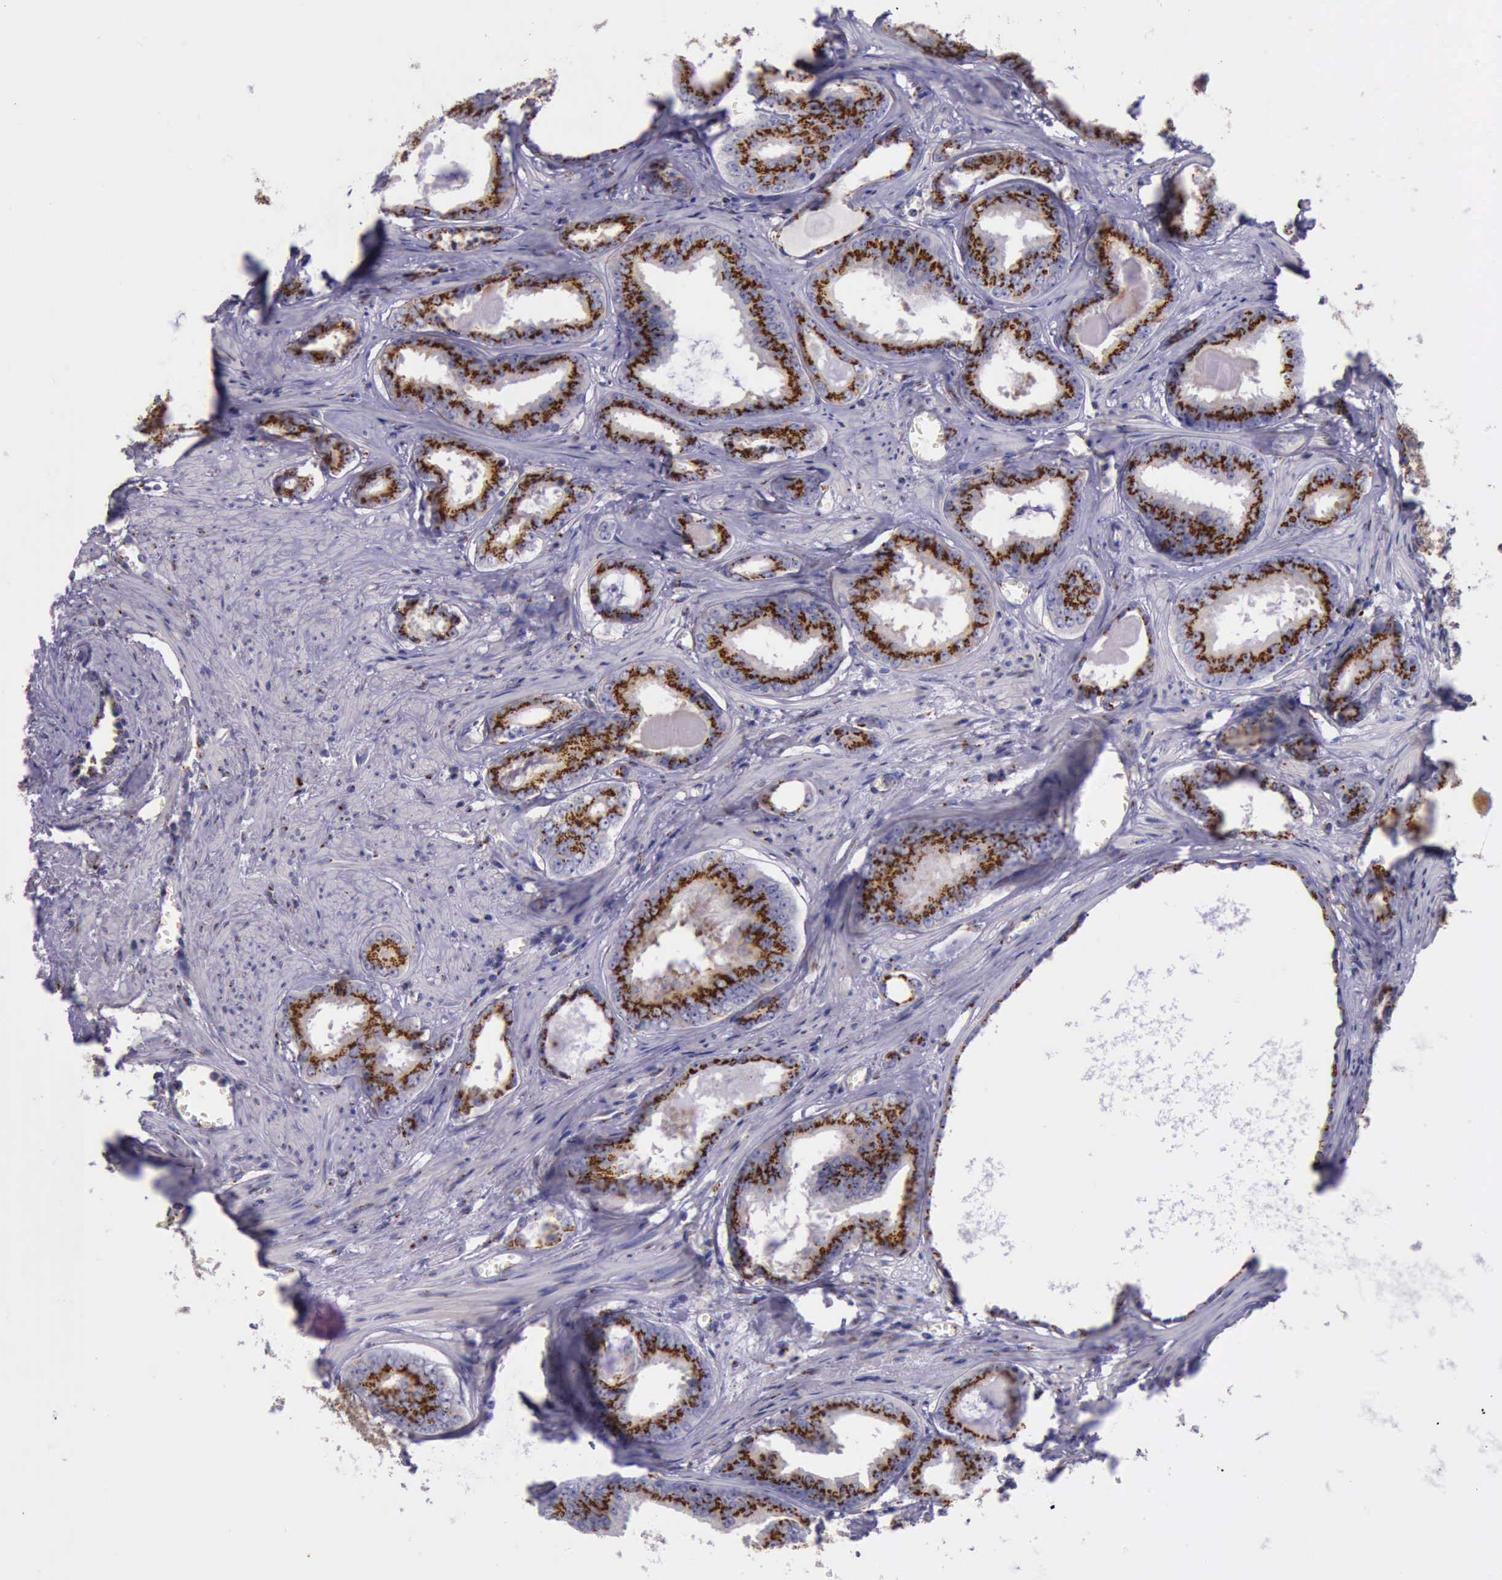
{"staining": {"intensity": "strong", "quantity": ">75%", "location": "cytoplasmic/membranous"}, "tissue": "prostate cancer", "cell_type": "Tumor cells", "image_type": "cancer", "snomed": [{"axis": "morphology", "description": "Adenocarcinoma, Medium grade"}, {"axis": "topography", "description": "Prostate"}], "caption": "A brown stain highlights strong cytoplasmic/membranous staining of a protein in prostate cancer (medium-grade adenocarcinoma) tumor cells. The staining was performed using DAB to visualize the protein expression in brown, while the nuclei were stained in blue with hematoxylin (Magnification: 20x).", "gene": "GOLGA5", "patient": {"sex": "male", "age": 79}}